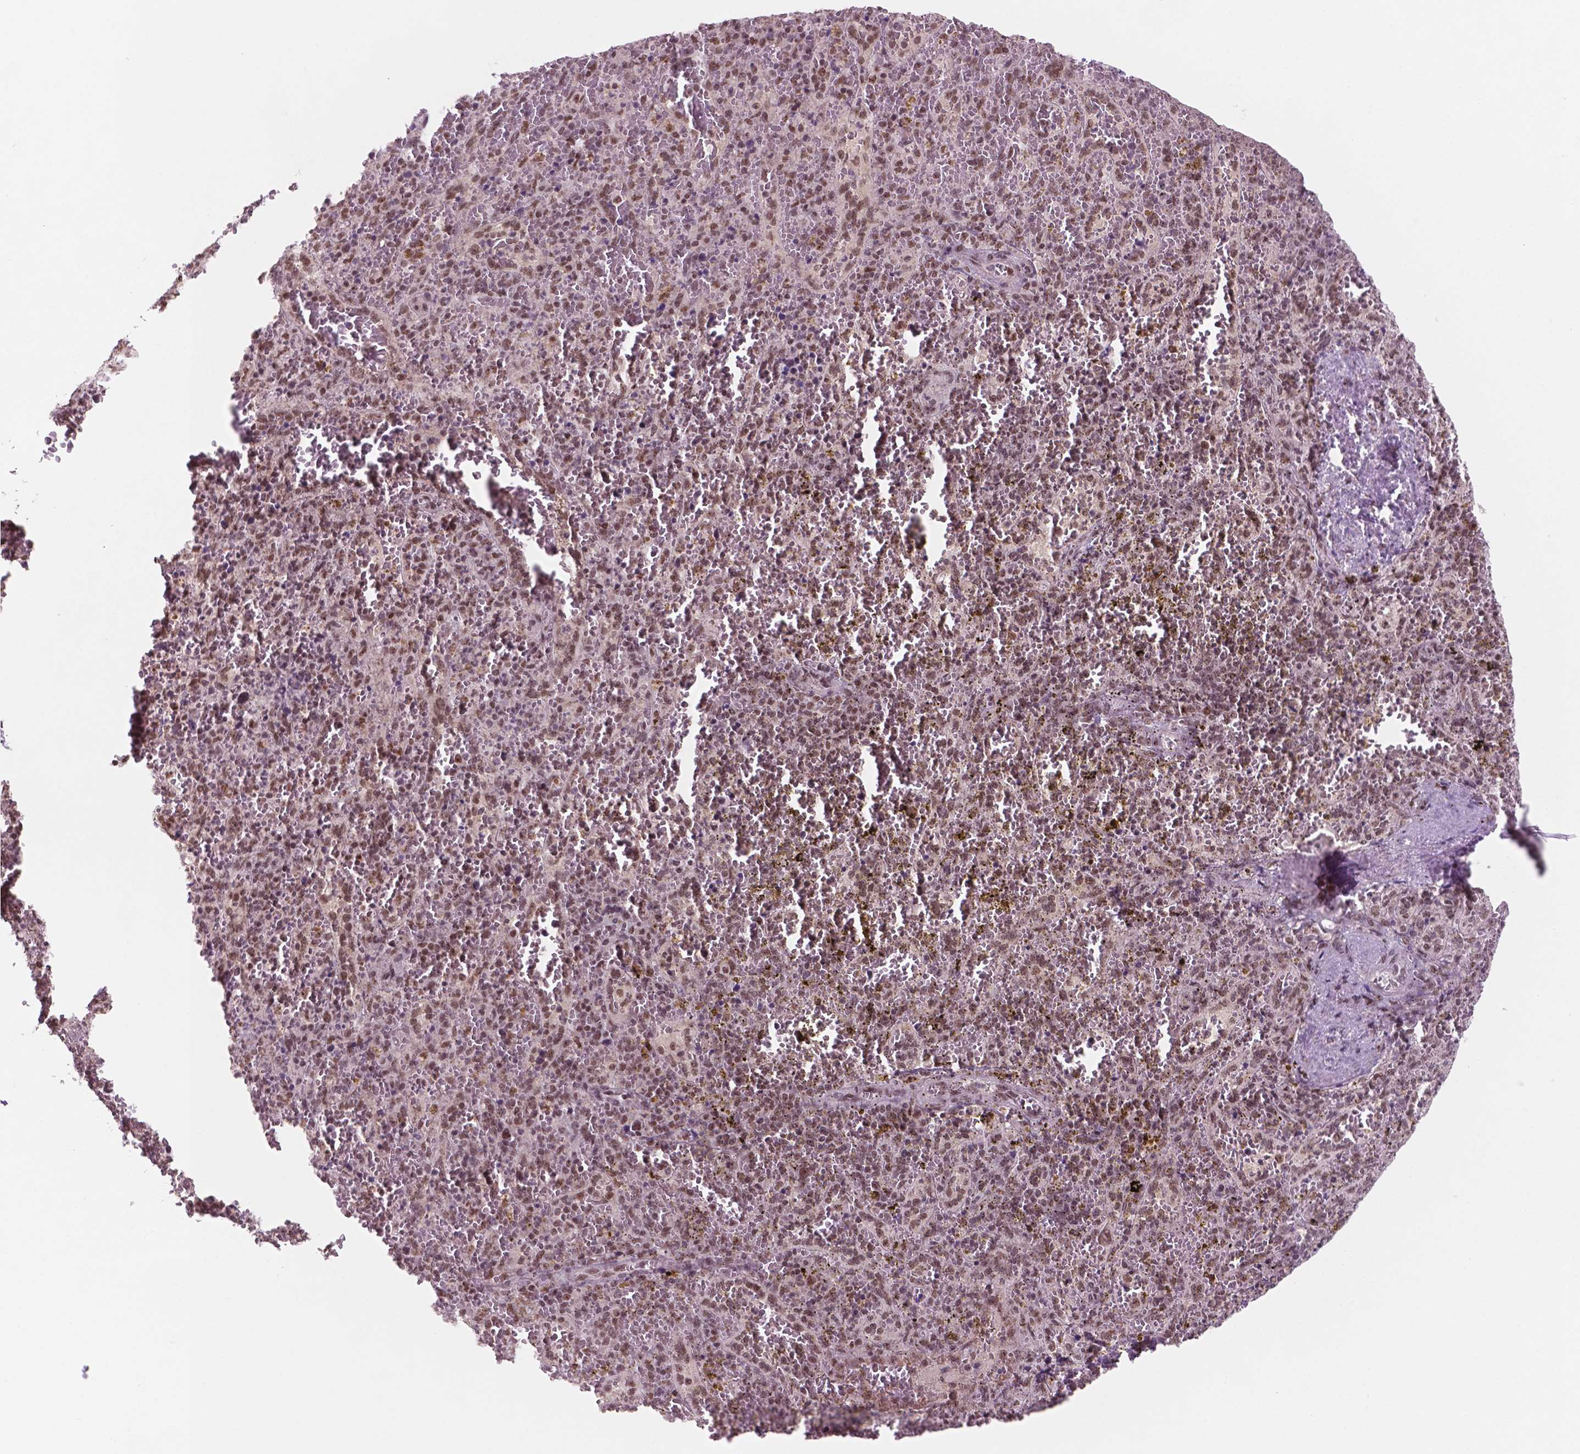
{"staining": {"intensity": "moderate", "quantity": "25%-75%", "location": "nuclear"}, "tissue": "spleen", "cell_type": "Cells in red pulp", "image_type": "normal", "snomed": [{"axis": "morphology", "description": "Normal tissue, NOS"}, {"axis": "topography", "description": "Spleen"}], "caption": "High-power microscopy captured an immunohistochemistry micrograph of benign spleen, revealing moderate nuclear staining in about 25%-75% of cells in red pulp.", "gene": "POLR2E", "patient": {"sex": "female", "age": 50}}